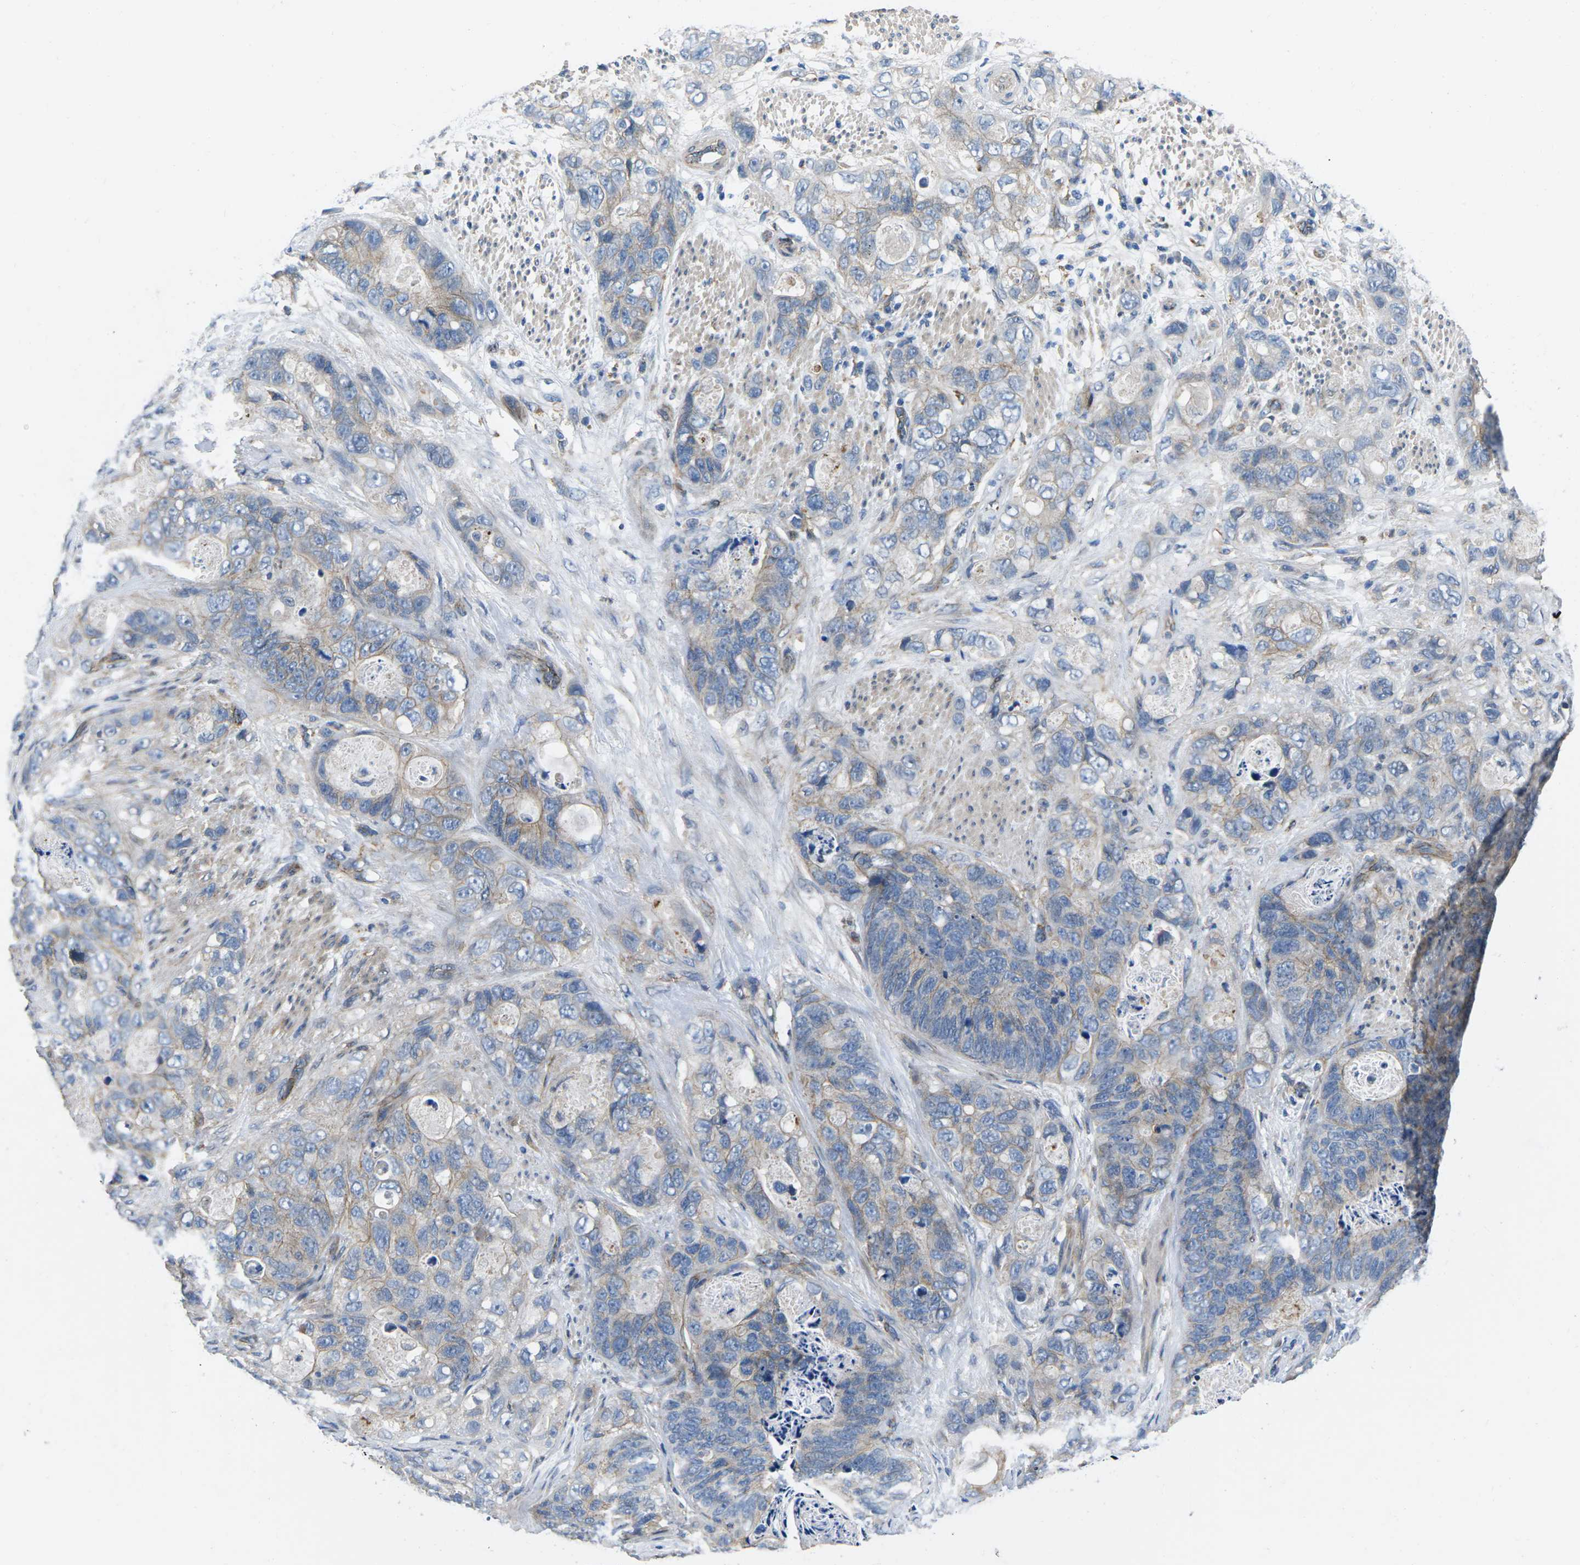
{"staining": {"intensity": "weak", "quantity": ">75%", "location": "cytoplasmic/membranous"}, "tissue": "stomach cancer", "cell_type": "Tumor cells", "image_type": "cancer", "snomed": [{"axis": "morphology", "description": "Adenocarcinoma, NOS"}, {"axis": "topography", "description": "Stomach"}], "caption": "Human stomach cancer stained with a protein marker reveals weak staining in tumor cells.", "gene": "CTNND1", "patient": {"sex": "female", "age": 89}}